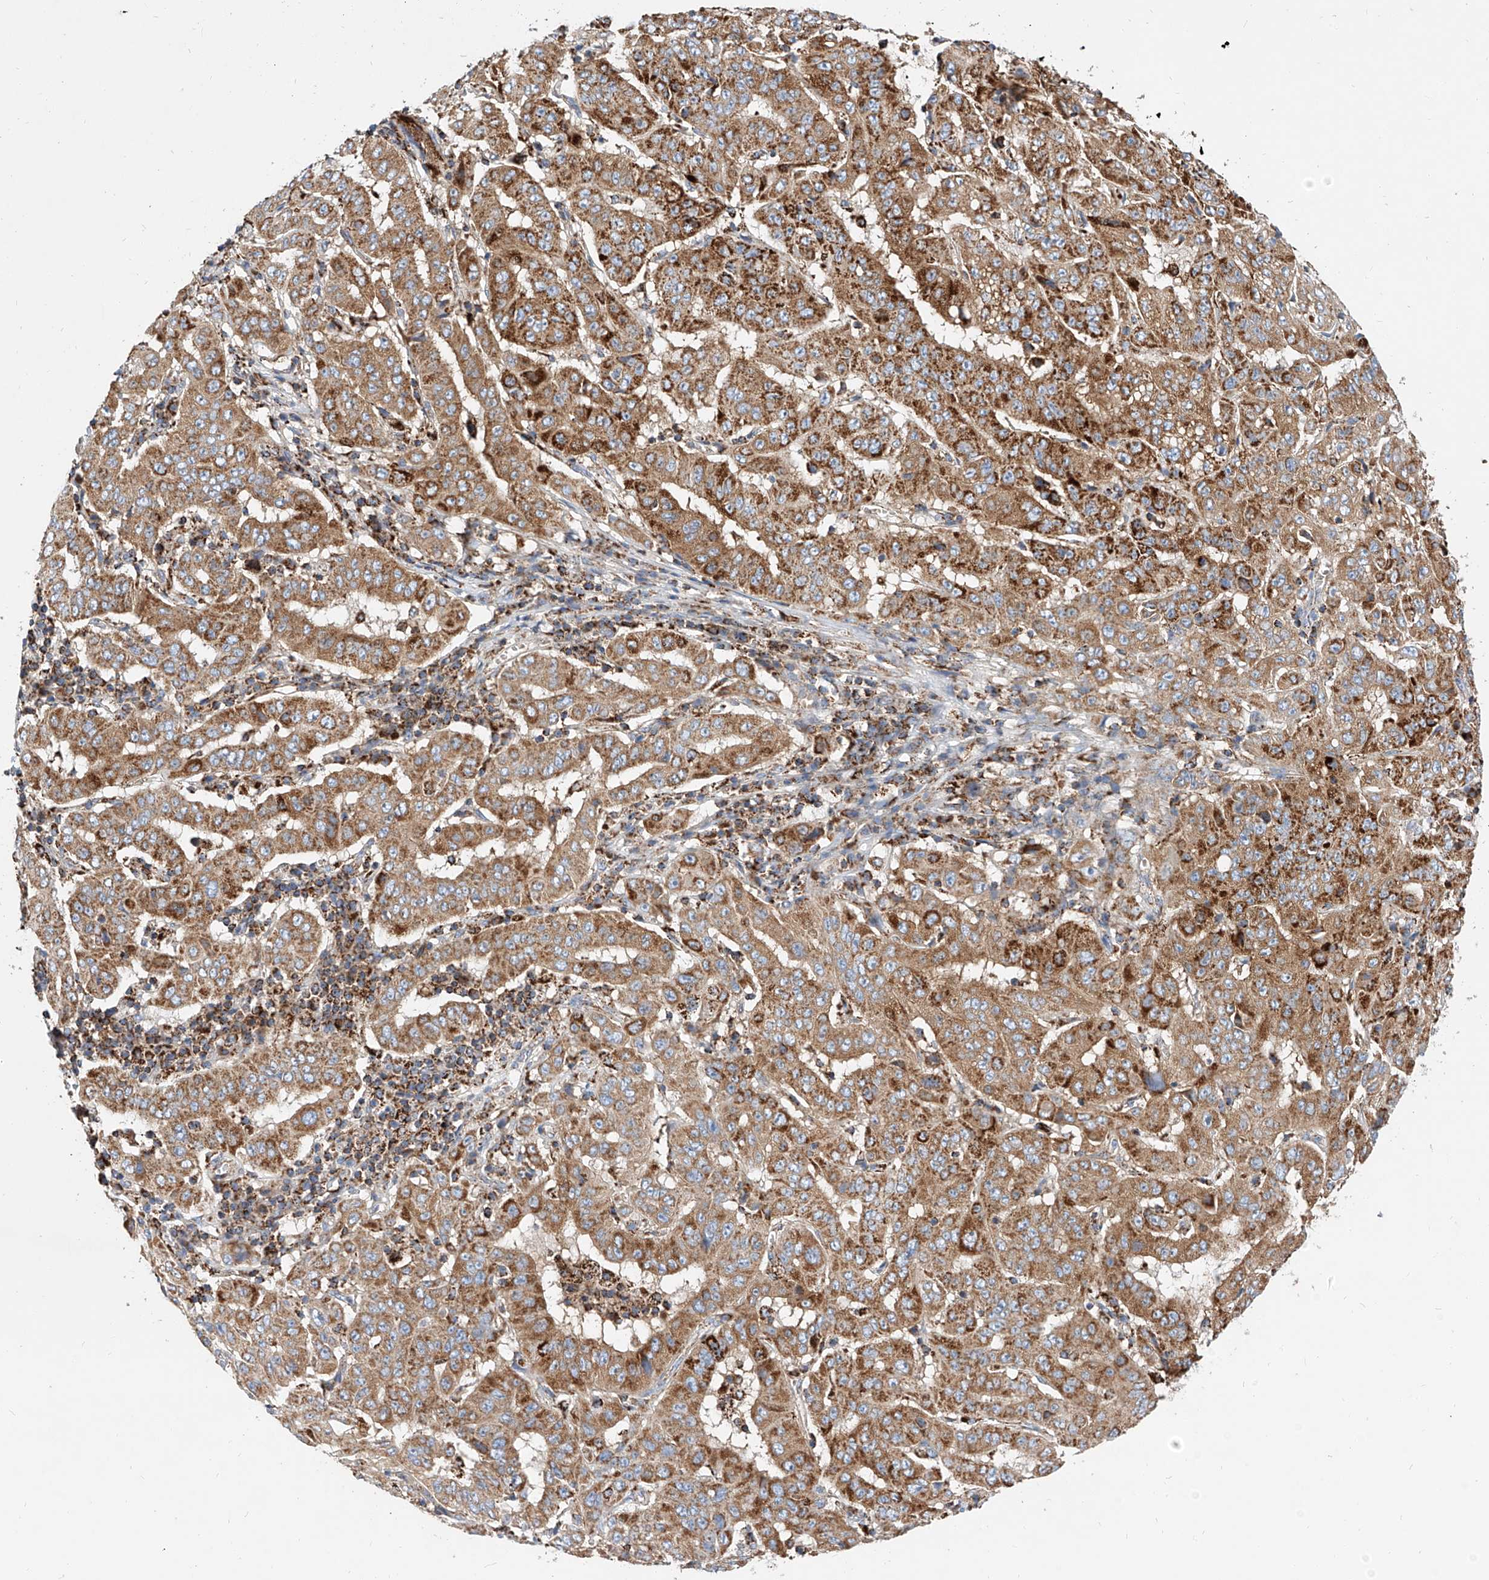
{"staining": {"intensity": "strong", "quantity": ">75%", "location": "cytoplasmic/membranous"}, "tissue": "pancreatic cancer", "cell_type": "Tumor cells", "image_type": "cancer", "snomed": [{"axis": "morphology", "description": "Adenocarcinoma, NOS"}, {"axis": "topography", "description": "Pancreas"}], "caption": "Pancreatic cancer stained for a protein (brown) shows strong cytoplasmic/membranous positive positivity in about >75% of tumor cells.", "gene": "CPNE5", "patient": {"sex": "male", "age": 63}}